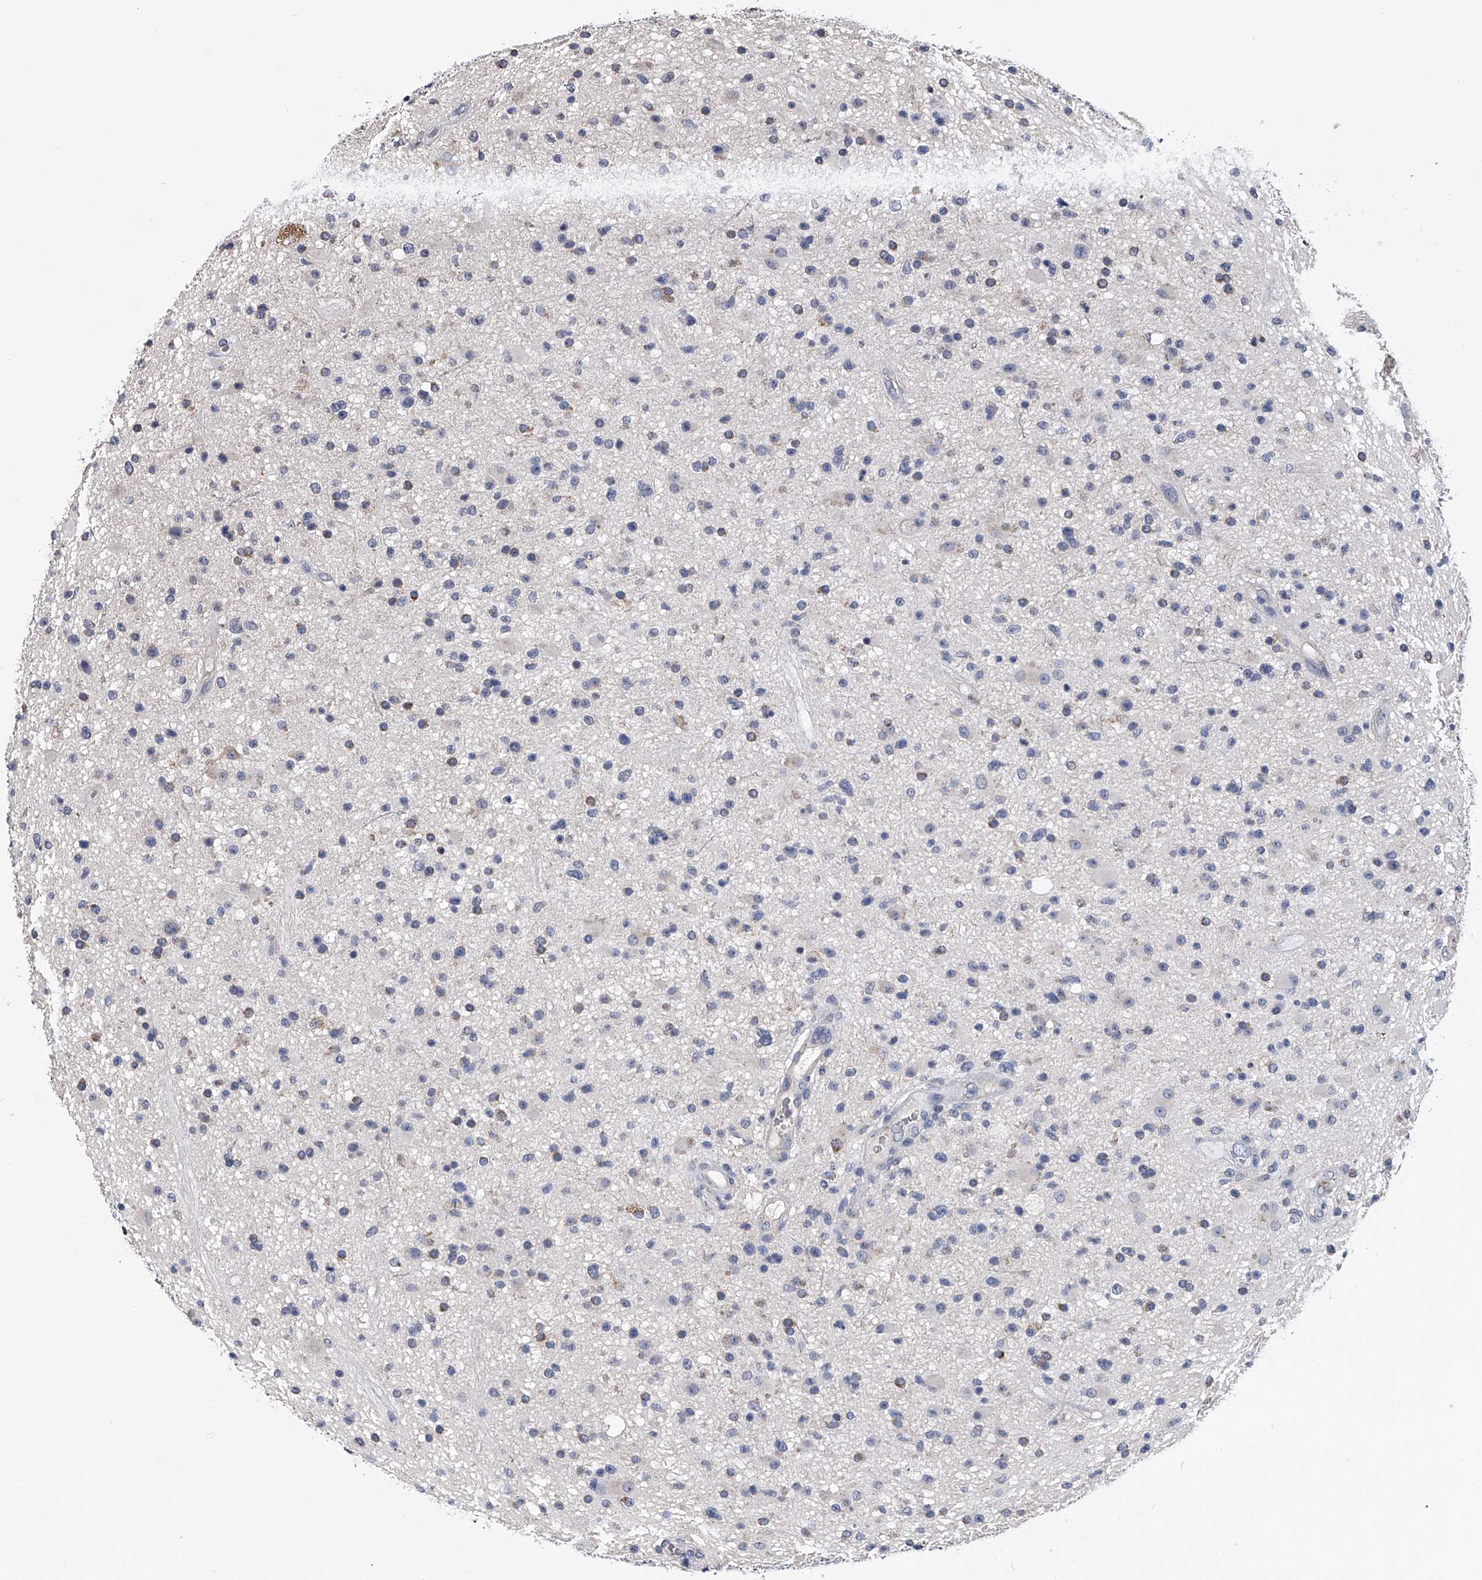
{"staining": {"intensity": "moderate", "quantity": "<25%", "location": "cytoplasmic/membranous"}, "tissue": "glioma", "cell_type": "Tumor cells", "image_type": "cancer", "snomed": [{"axis": "morphology", "description": "Glioma, malignant, High grade"}, {"axis": "topography", "description": "Brain"}], "caption": "The image displays staining of glioma, revealing moderate cytoplasmic/membranous protein staining (brown color) within tumor cells. The protein is shown in brown color, while the nuclei are stained blue.", "gene": "OAT", "patient": {"sex": "male", "age": 33}}